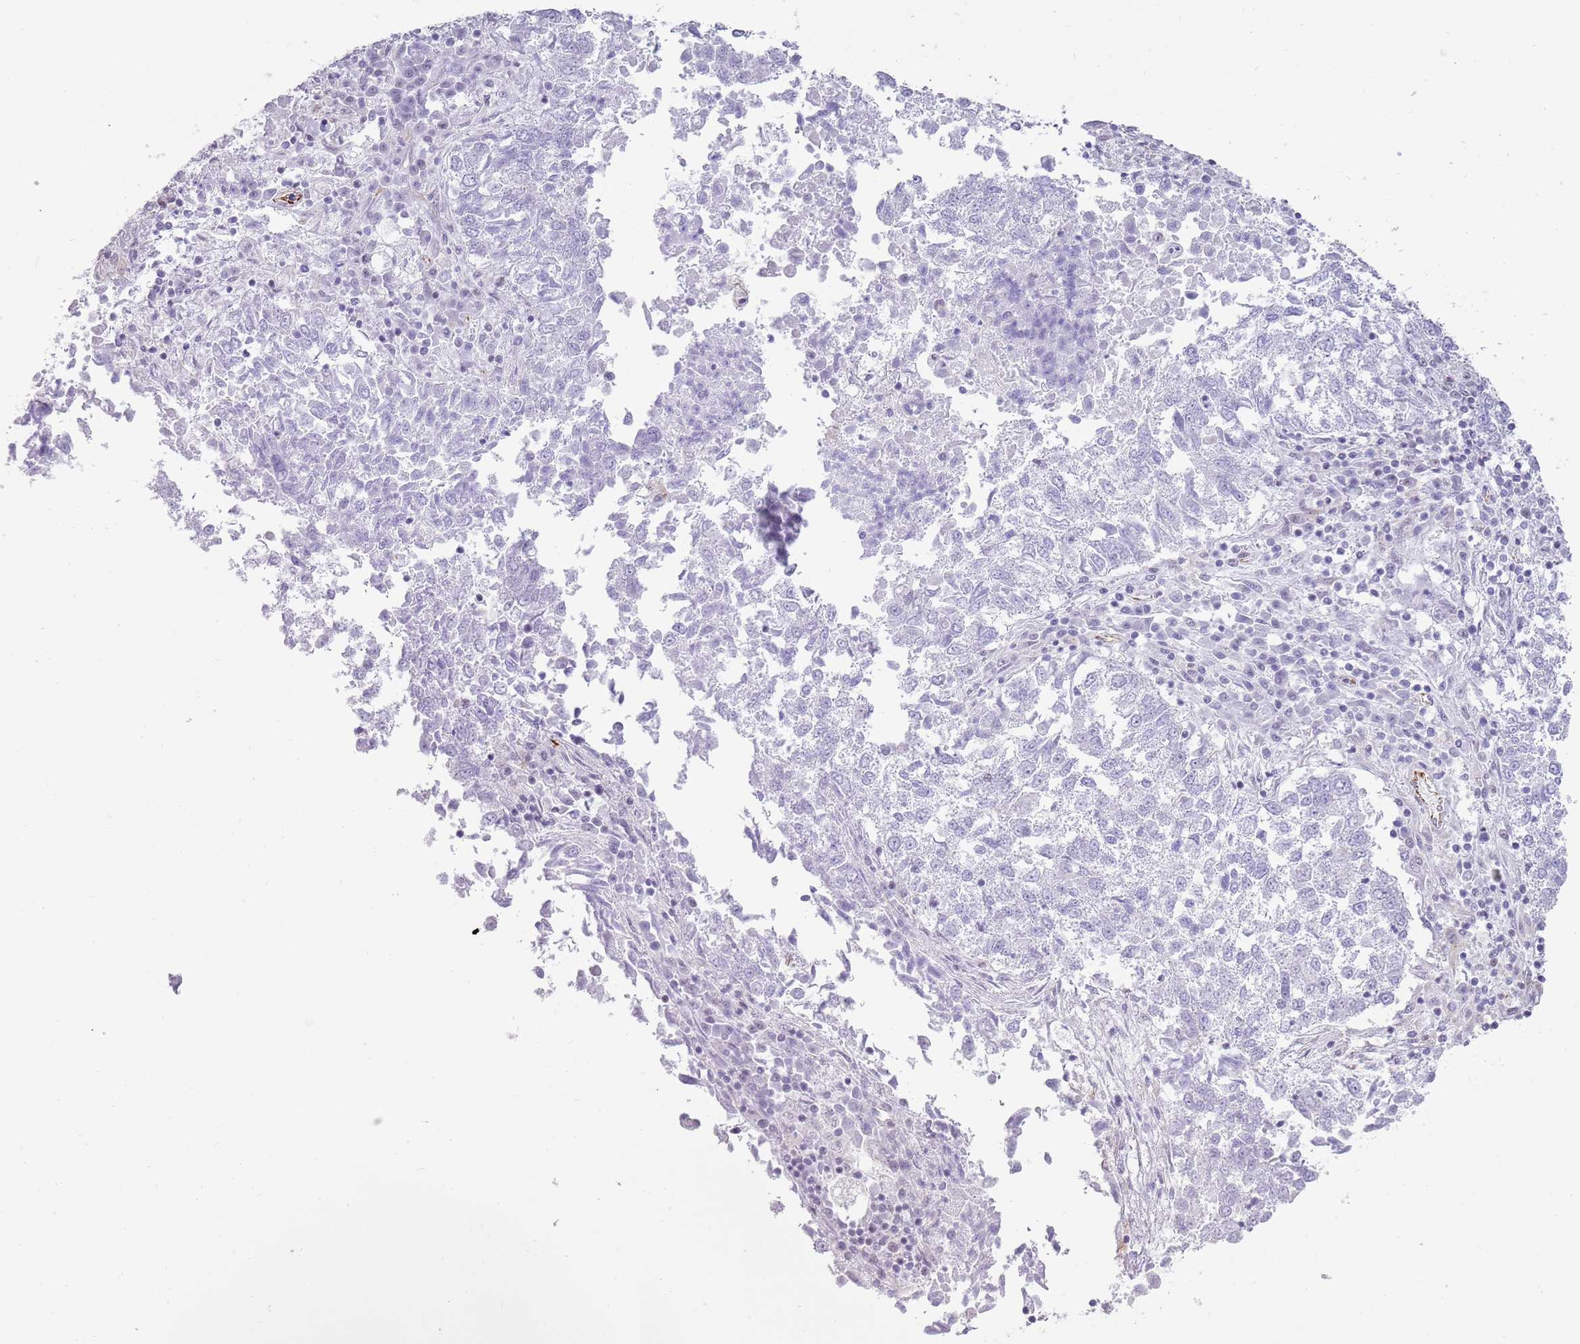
{"staining": {"intensity": "negative", "quantity": "none", "location": "none"}, "tissue": "lung cancer", "cell_type": "Tumor cells", "image_type": "cancer", "snomed": [{"axis": "morphology", "description": "Squamous cell carcinoma, NOS"}, {"axis": "topography", "description": "Lung"}], "caption": "This is an immunohistochemistry (IHC) photomicrograph of lung cancer. There is no staining in tumor cells.", "gene": "NBPF3", "patient": {"sex": "male", "age": 73}}